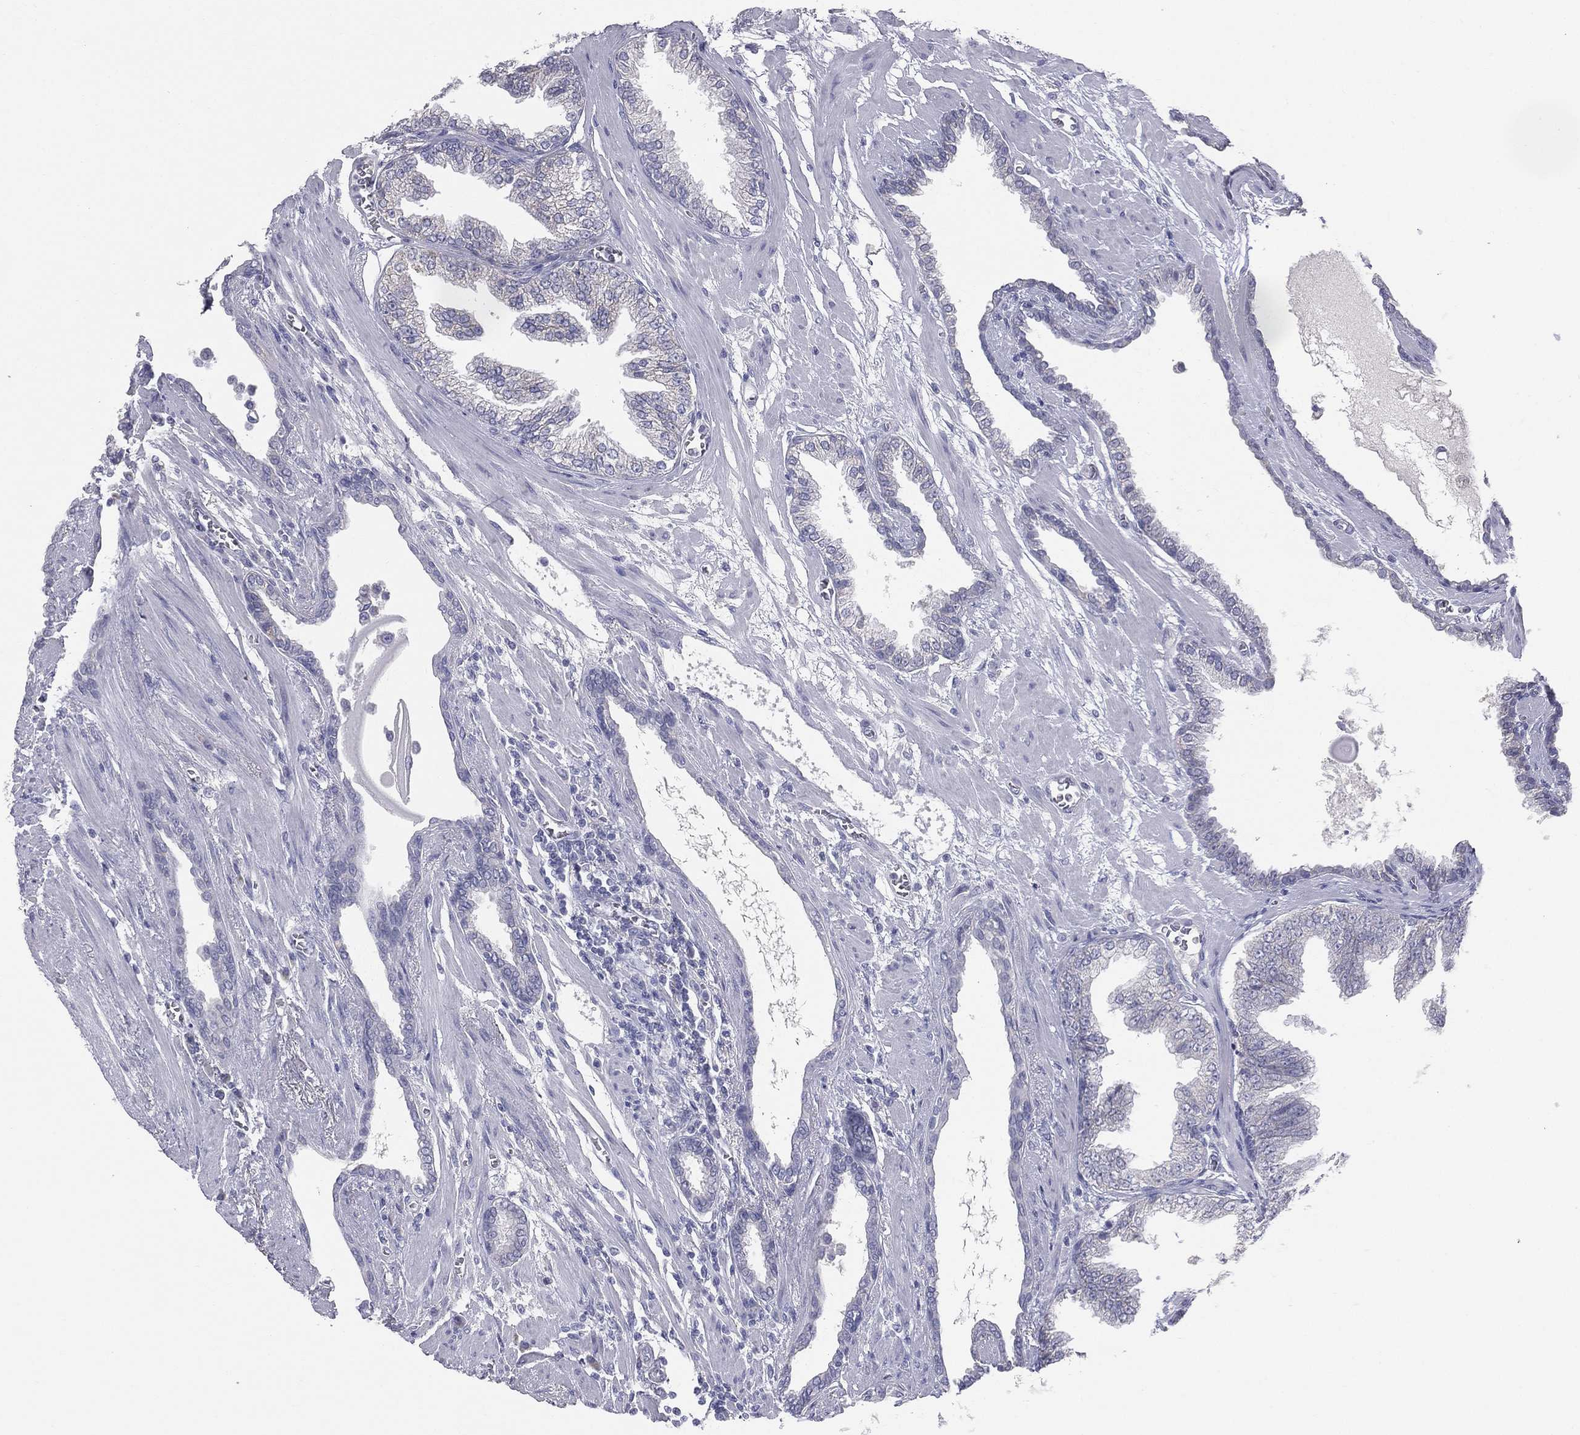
{"staining": {"intensity": "negative", "quantity": "none", "location": "none"}, "tissue": "prostate cancer", "cell_type": "Tumor cells", "image_type": "cancer", "snomed": [{"axis": "morphology", "description": "Adenocarcinoma, Low grade"}, {"axis": "topography", "description": "Prostate"}], "caption": "IHC histopathology image of human prostate cancer (low-grade adenocarcinoma) stained for a protein (brown), which reveals no expression in tumor cells.", "gene": "STK31", "patient": {"sex": "male", "age": 69}}